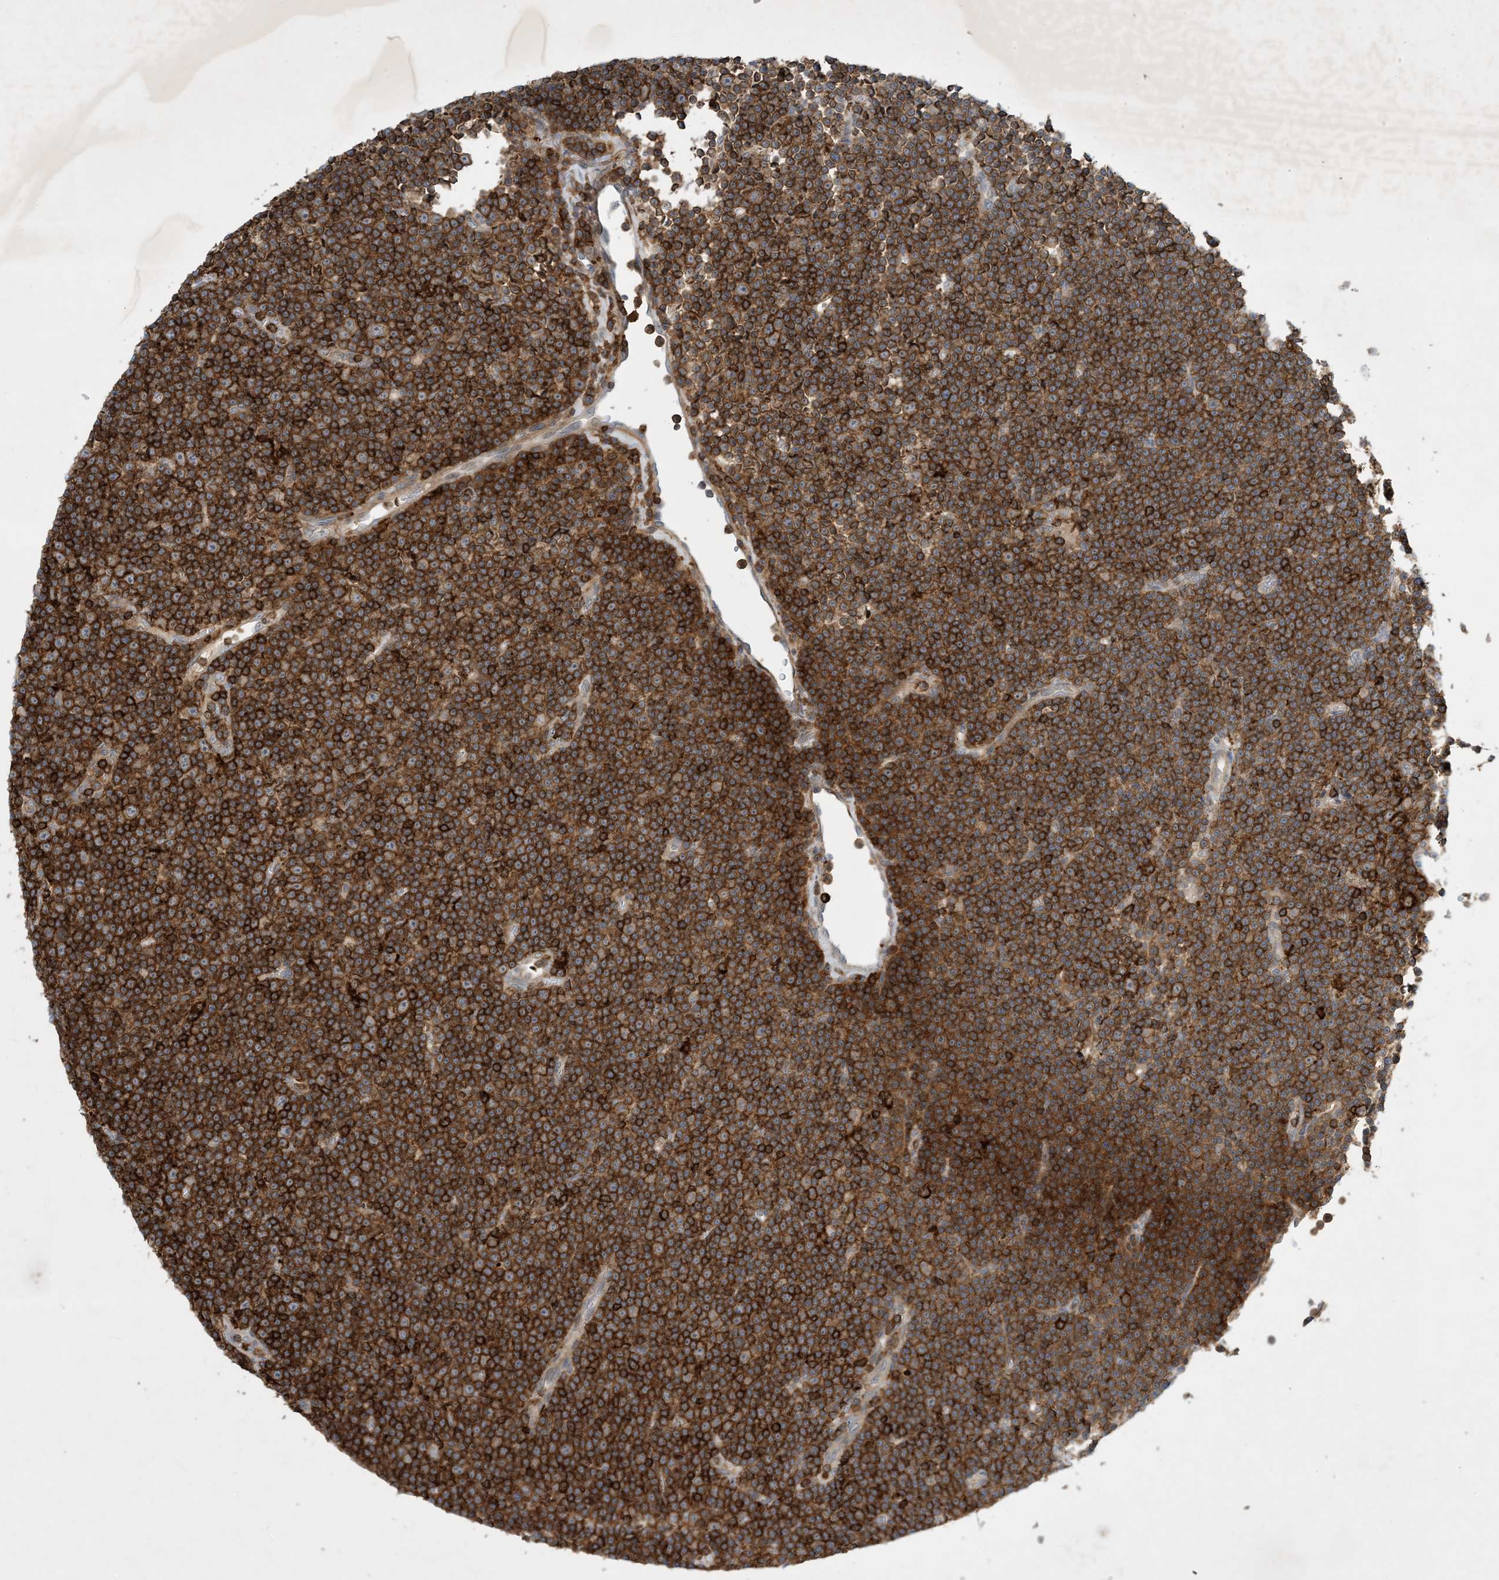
{"staining": {"intensity": "strong", "quantity": ">75%", "location": "cytoplasmic/membranous"}, "tissue": "lymphoma", "cell_type": "Tumor cells", "image_type": "cancer", "snomed": [{"axis": "morphology", "description": "Malignant lymphoma, non-Hodgkin's type, Low grade"}, {"axis": "topography", "description": "Lymph node"}], "caption": "Protein expression analysis of human malignant lymphoma, non-Hodgkin's type (low-grade) reveals strong cytoplasmic/membranous positivity in about >75% of tumor cells.", "gene": "AK9", "patient": {"sex": "female", "age": 67}}